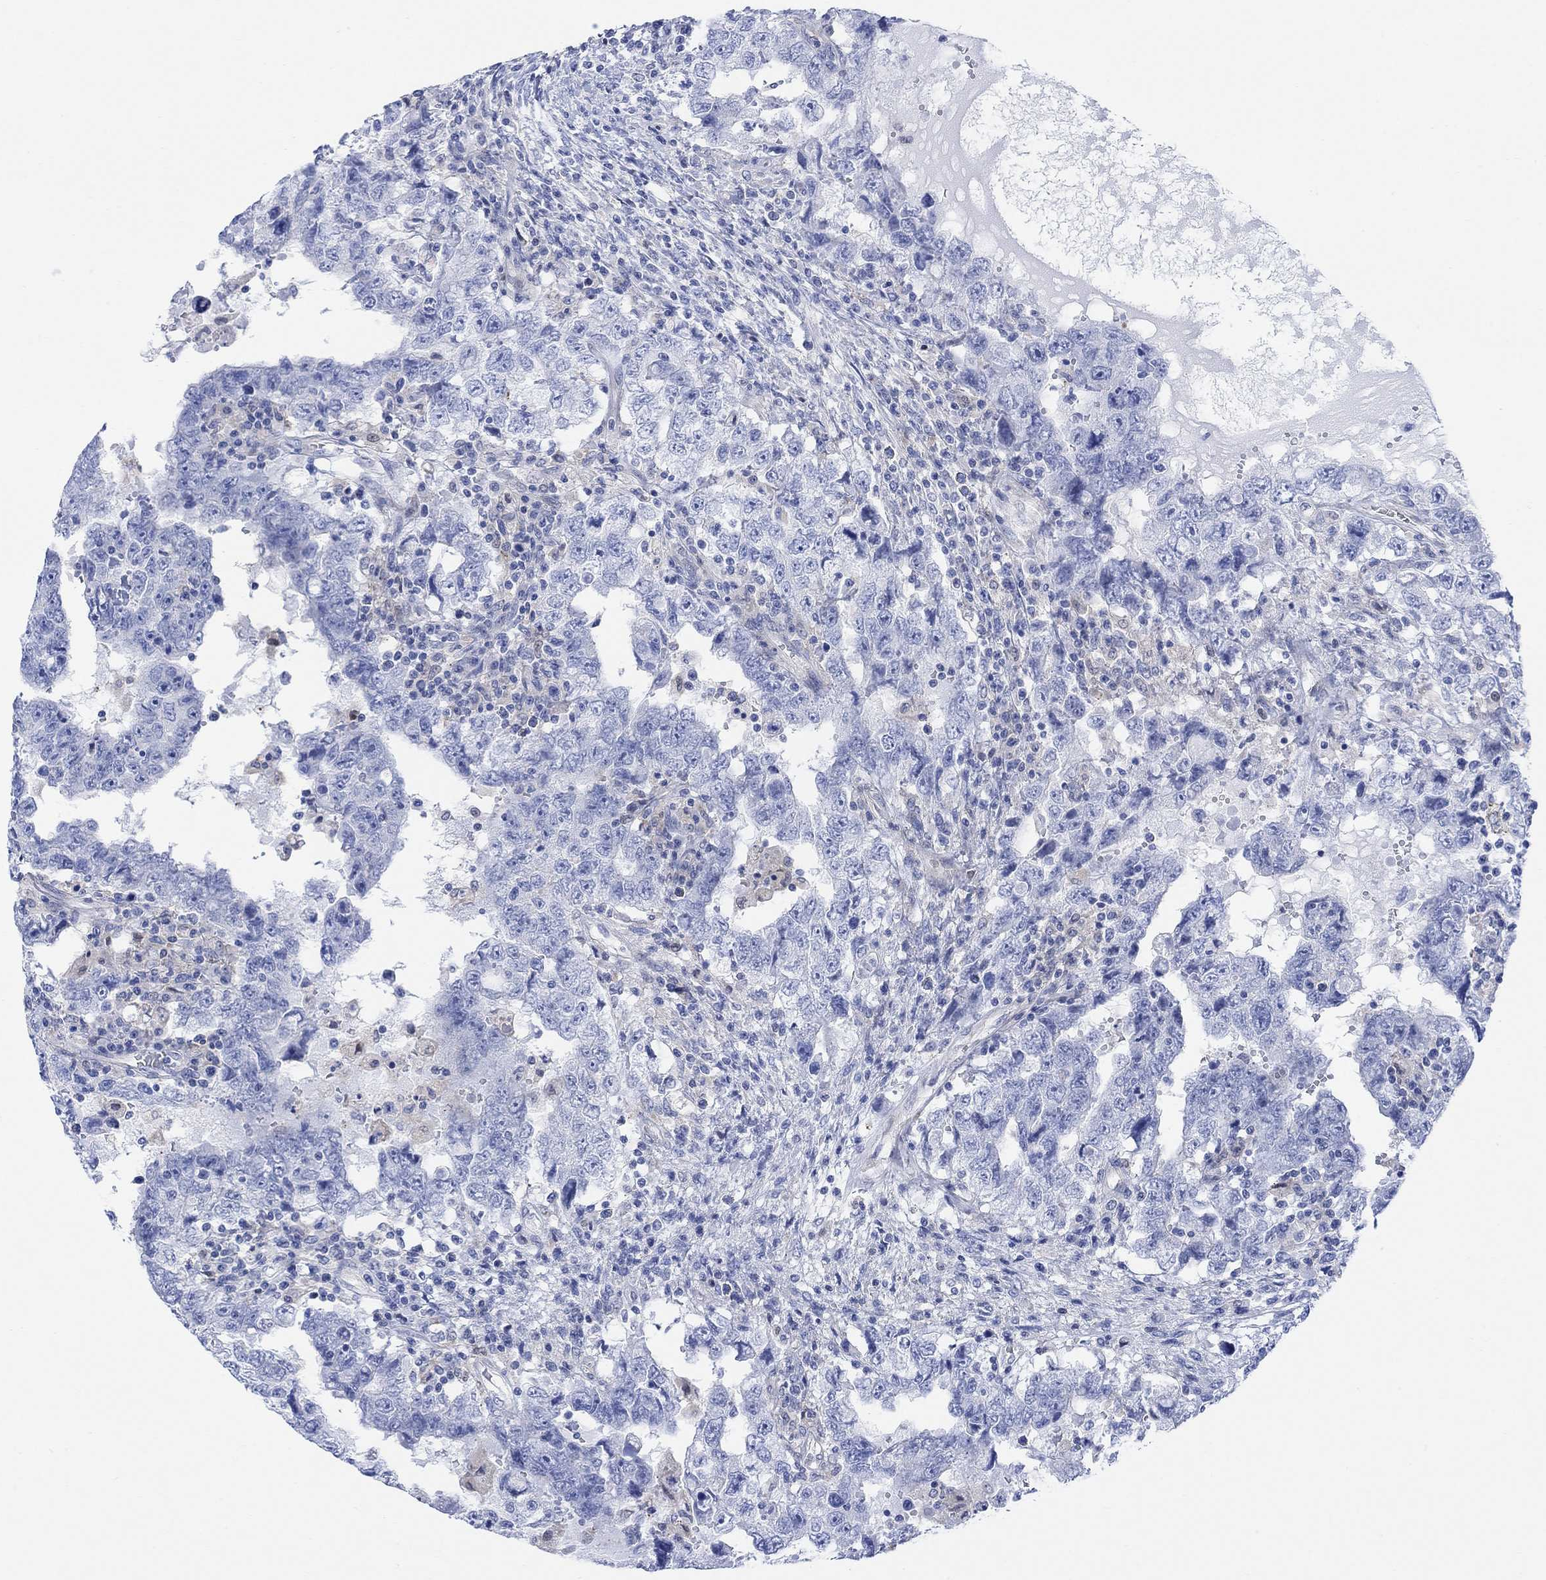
{"staining": {"intensity": "negative", "quantity": "none", "location": "none"}, "tissue": "testis cancer", "cell_type": "Tumor cells", "image_type": "cancer", "snomed": [{"axis": "morphology", "description": "Carcinoma, Embryonal, NOS"}, {"axis": "topography", "description": "Testis"}], "caption": "Tumor cells show no significant expression in testis cancer (embryonal carcinoma). (DAB (3,3'-diaminobenzidine) immunohistochemistry with hematoxylin counter stain).", "gene": "TLDC2", "patient": {"sex": "male", "age": 26}}